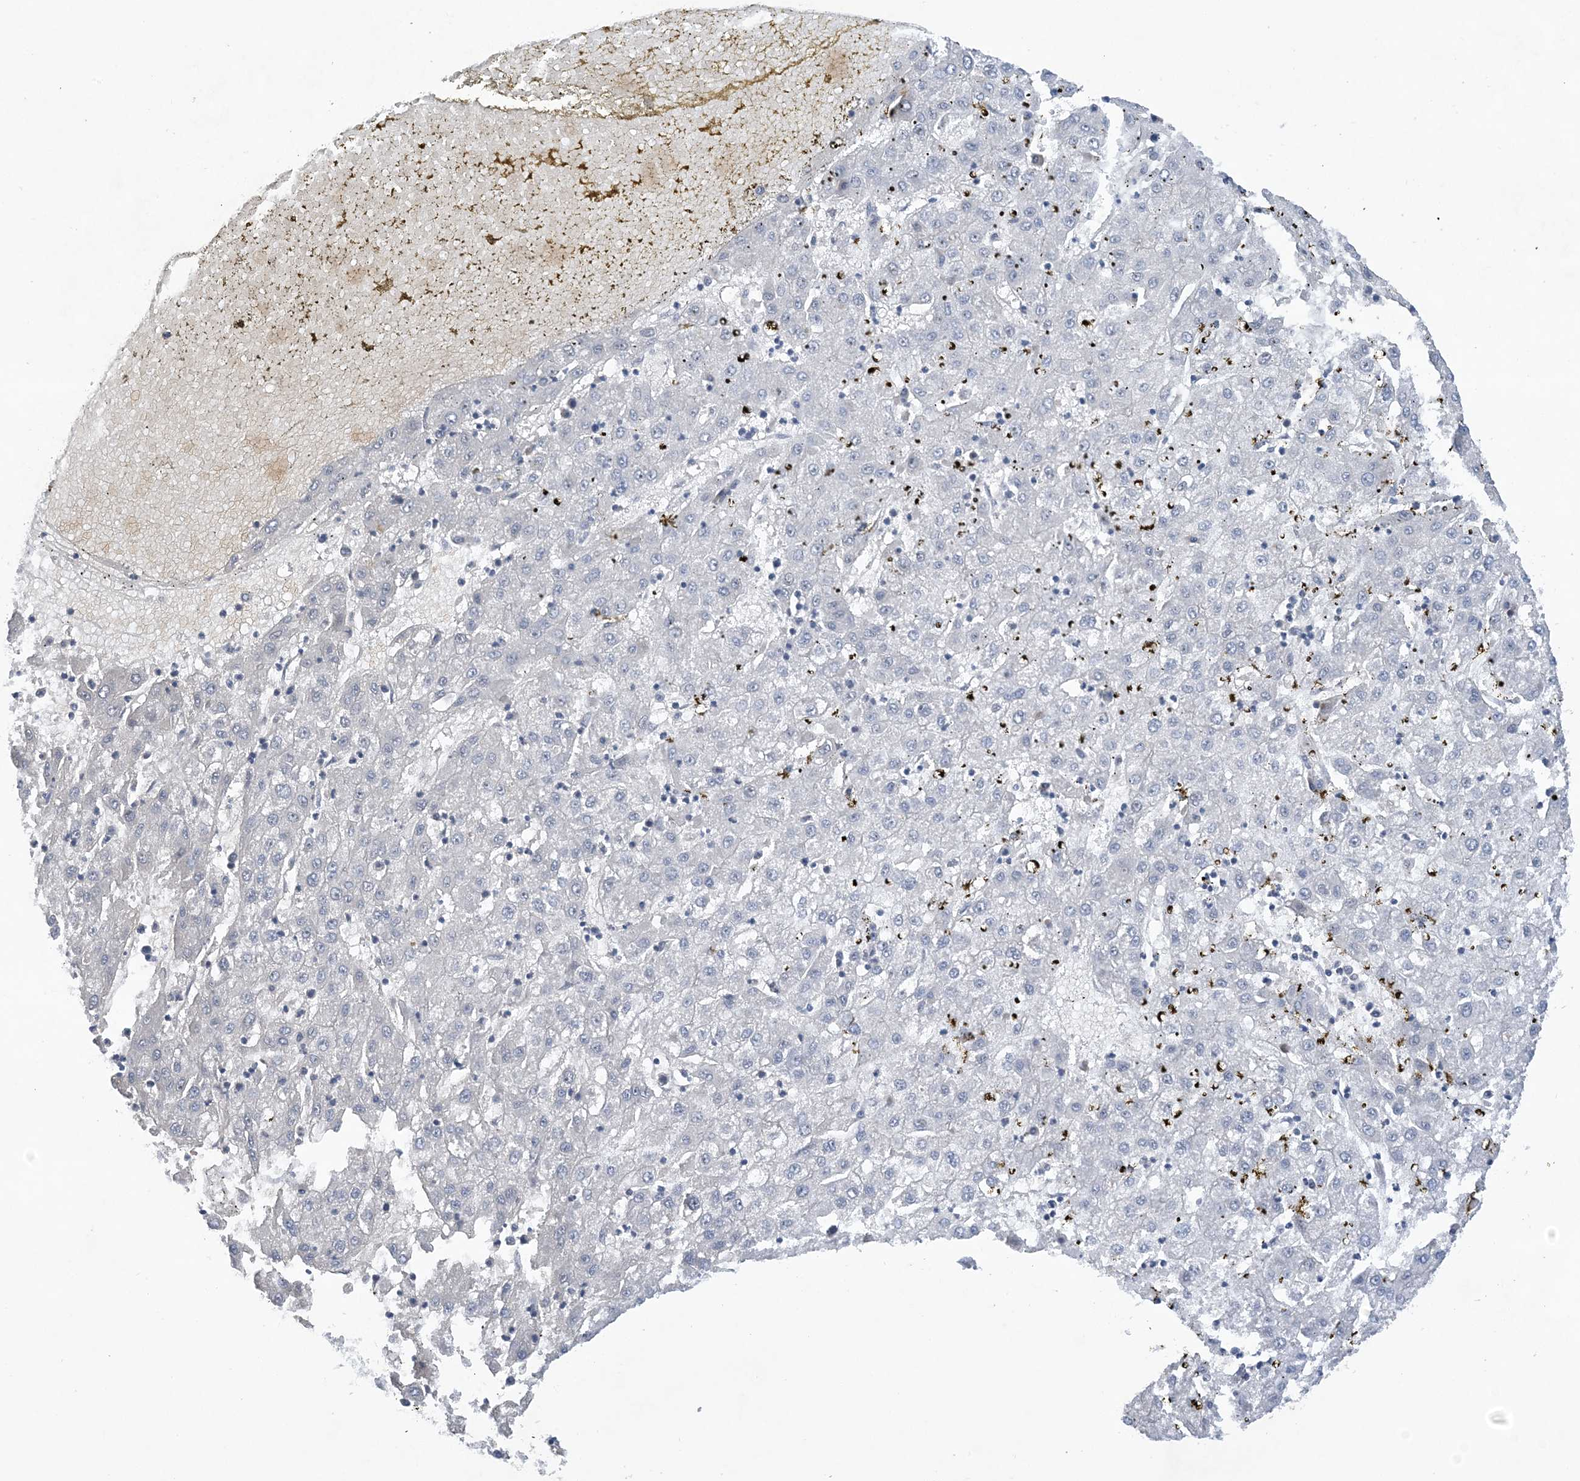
{"staining": {"intensity": "negative", "quantity": "none", "location": "none"}, "tissue": "liver cancer", "cell_type": "Tumor cells", "image_type": "cancer", "snomed": [{"axis": "morphology", "description": "Carcinoma, Hepatocellular, NOS"}, {"axis": "topography", "description": "Liver"}], "caption": "This micrograph is of hepatocellular carcinoma (liver) stained with immunohistochemistry to label a protein in brown with the nuclei are counter-stained blue. There is no expression in tumor cells.", "gene": "UBE2E1", "patient": {"sex": "male", "age": 72}}